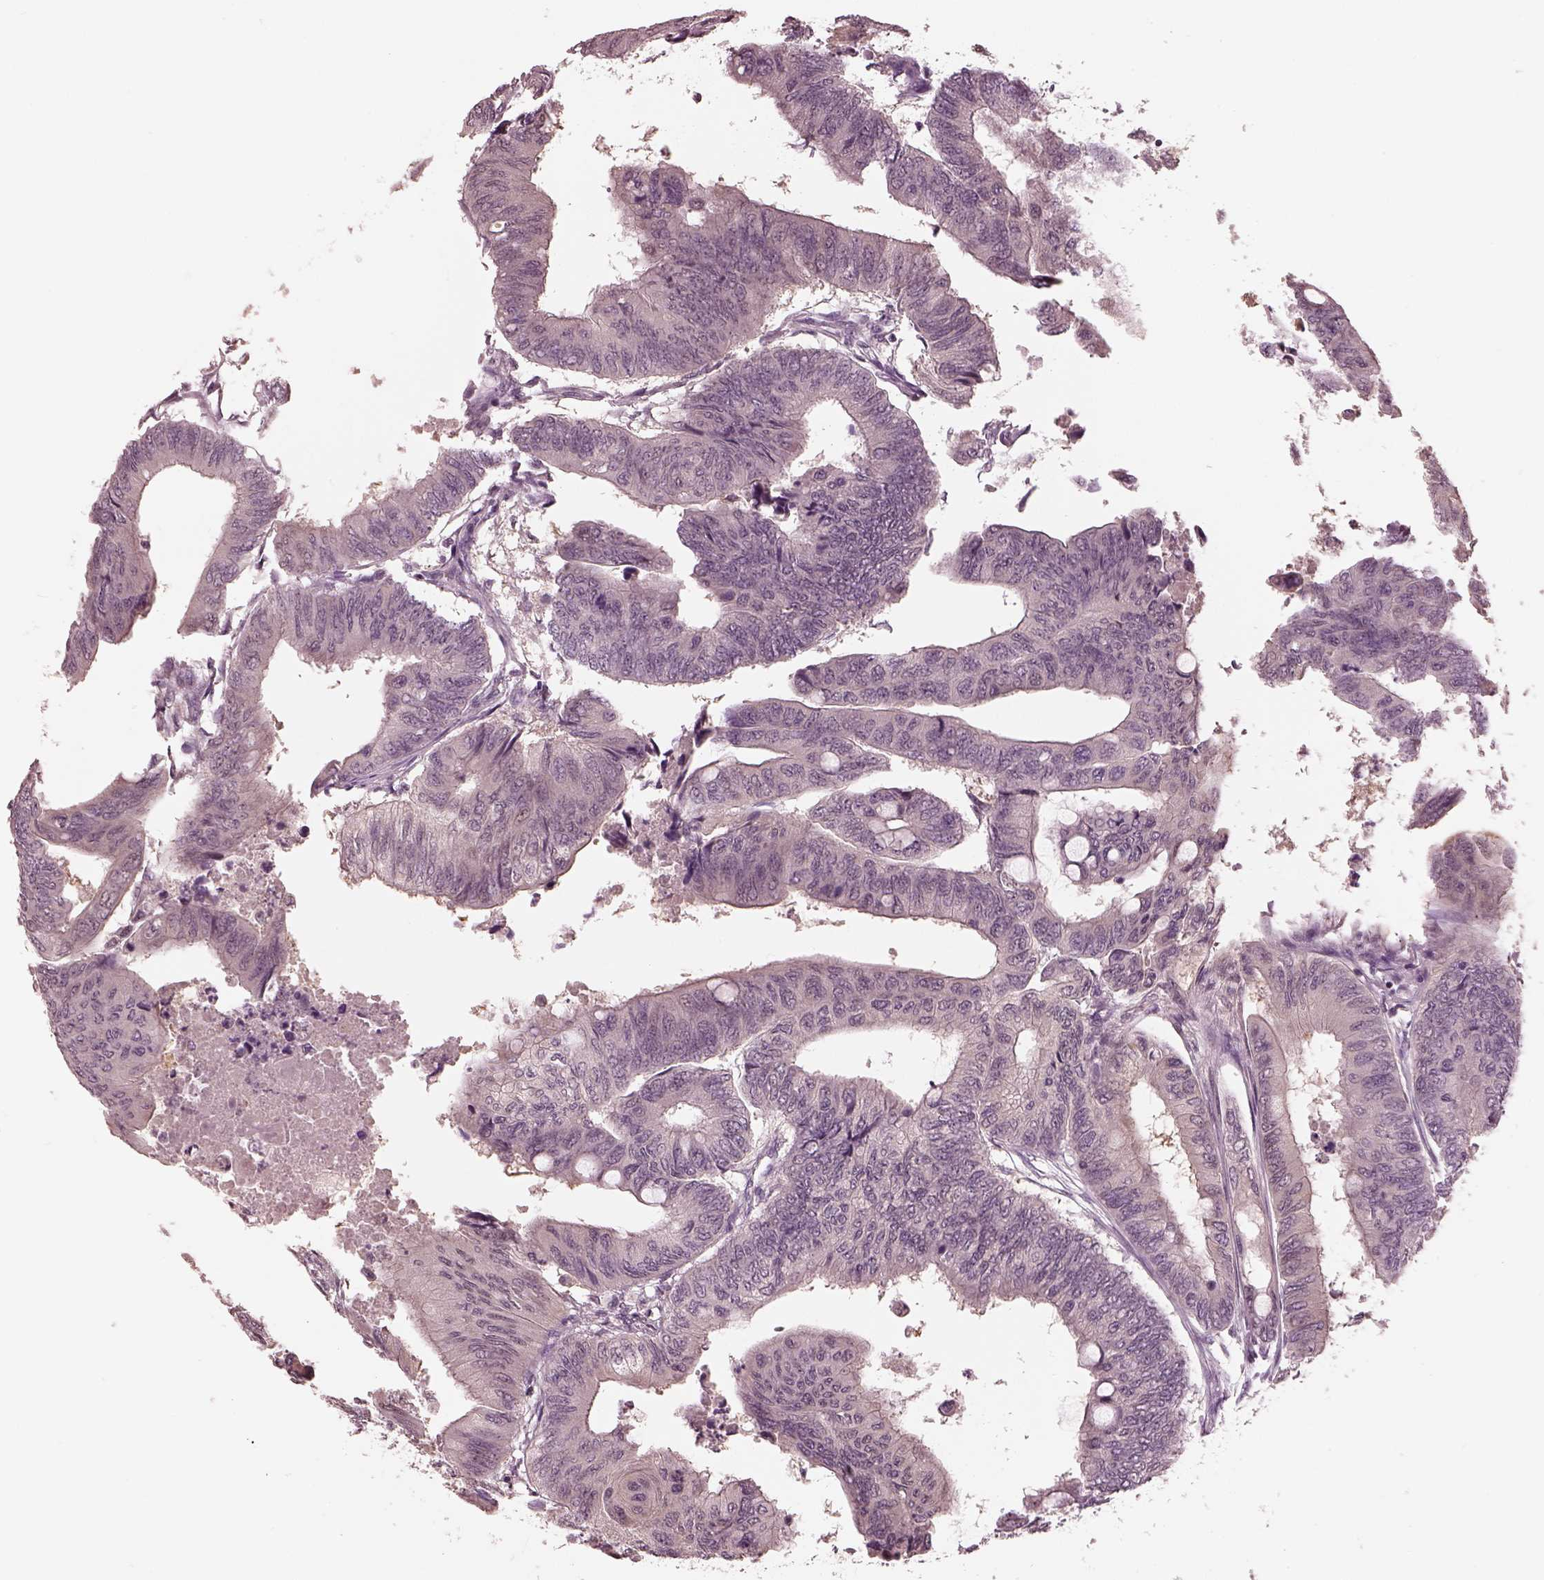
{"staining": {"intensity": "negative", "quantity": "none", "location": "none"}, "tissue": "colorectal cancer", "cell_type": "Tumor cells", "image_type": "cancer", "snomed": [{"axis": "morphology", "description": "Normal tissue, NOS"}, {"axis": "morphology", "description": "Adenocarcinoma, NOS"}, {"axis": "topography", "description": "Rectum"}, {"axis": "topography", "description": "Peripheral nerve tissue"}], "caption": "High magnification brightfield microscopy of colorectal cancer stained with DAB (3,3'-diaminobenzidine) (brown) and counterstained with hematoxylin (blue): tumor cells show no significant positivity.", "gene": "IQCG", "patient": {"sex": "male", "age": 92}}